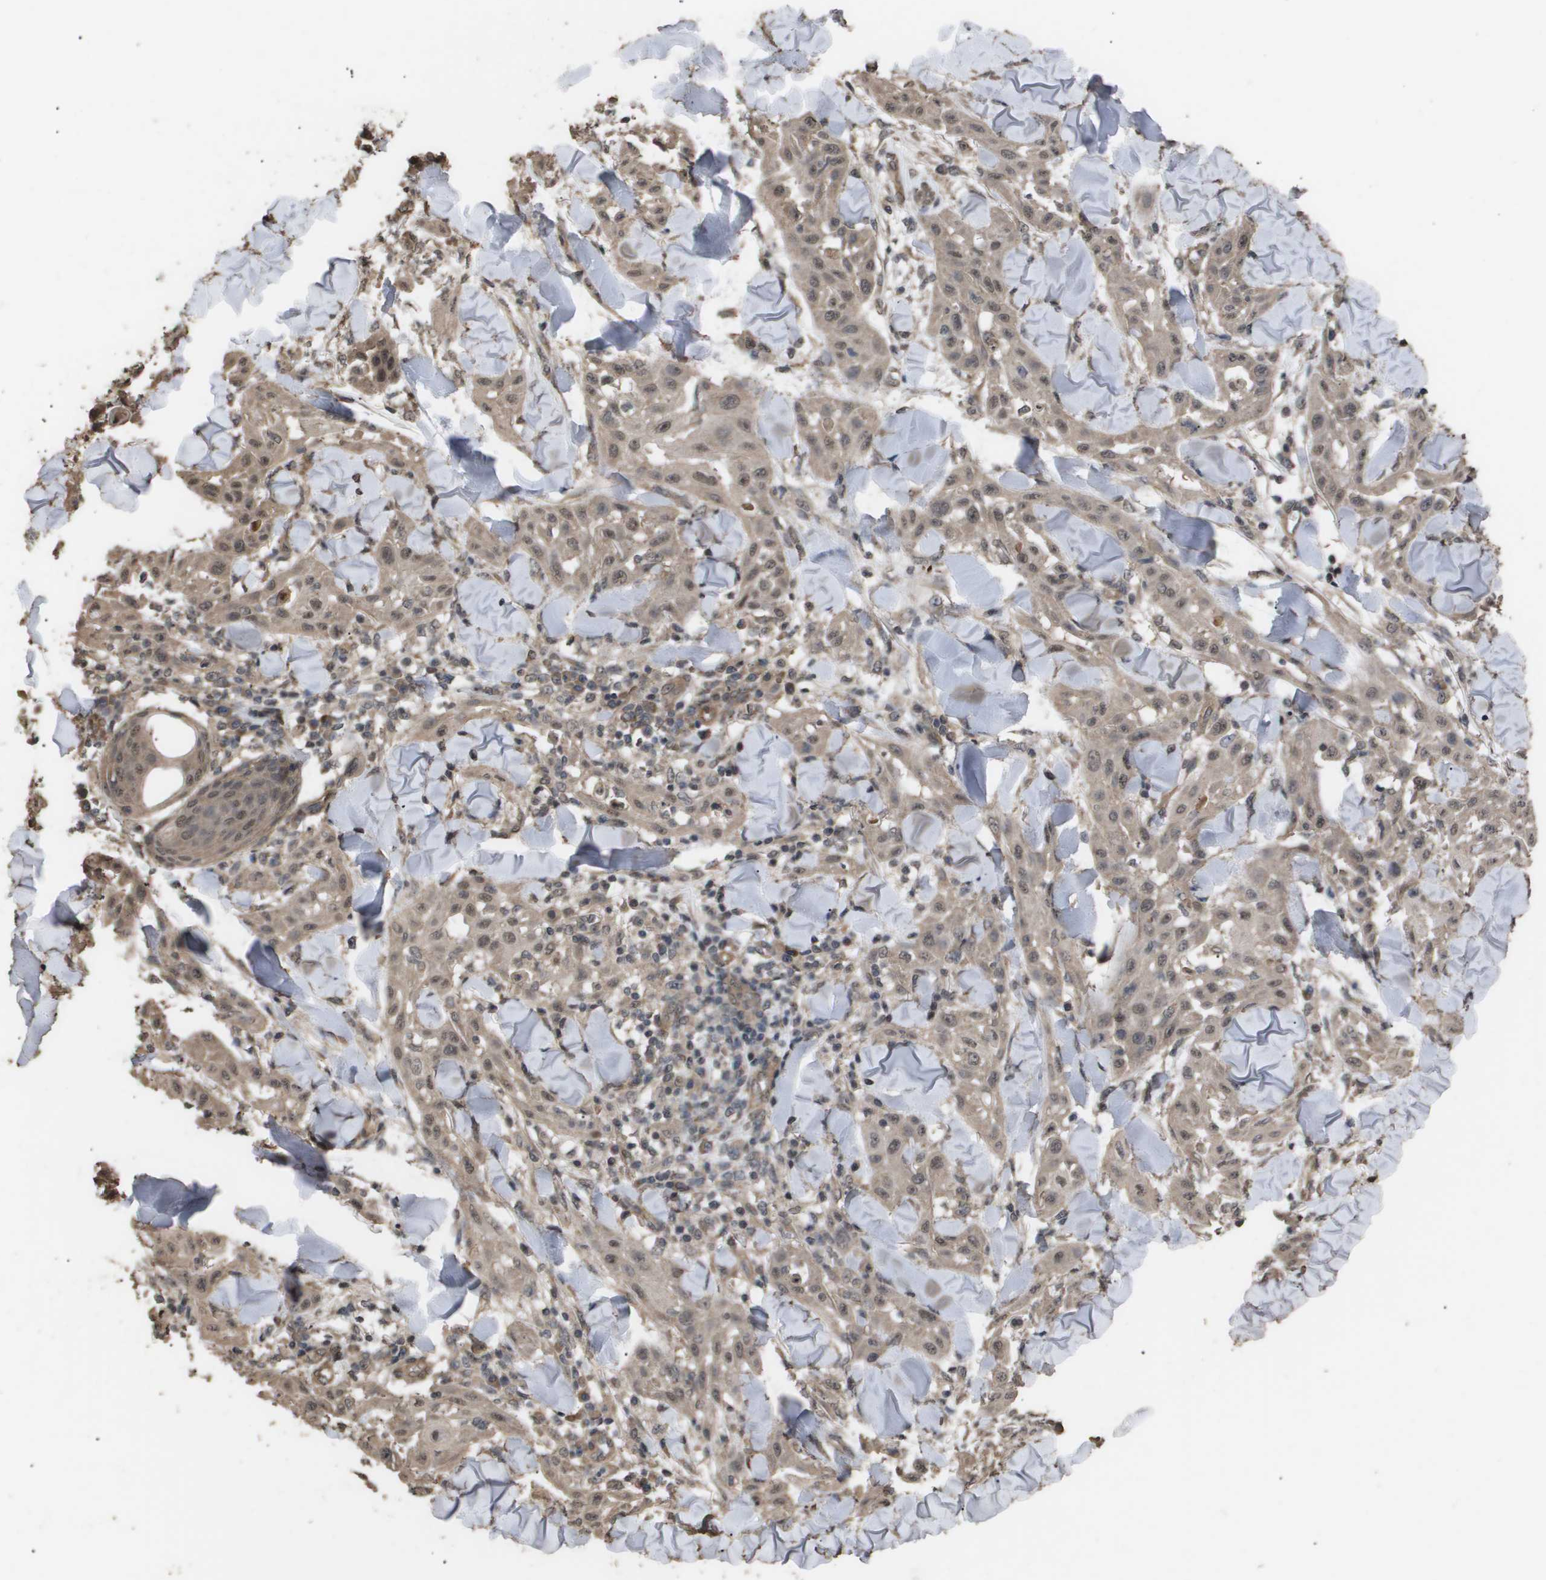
{"staining": {"intensity": "moderate", "quantity": ">75%", "location": "cytoplasmic/membranous,nuclear"}, "tissue": "skin cancer", "cell_type": "Tumor cells", "image_type": "cancer", "snomed": [{"axis": "morphology", "description": "Squamous cell carcinoma, NOS"}, {"axis": "topography", "description": "Skin"}], "caption": "IHC histopathology image of squamous cell carcinoma (skin) stained for a protein (brown), which demonstrates medium levels of moderate cytoplasmic/membranous and nuclear positivity in about >75% of tumor cells.", "gene": "CUL5", "patient": {"sex": "male", "age": 24}}